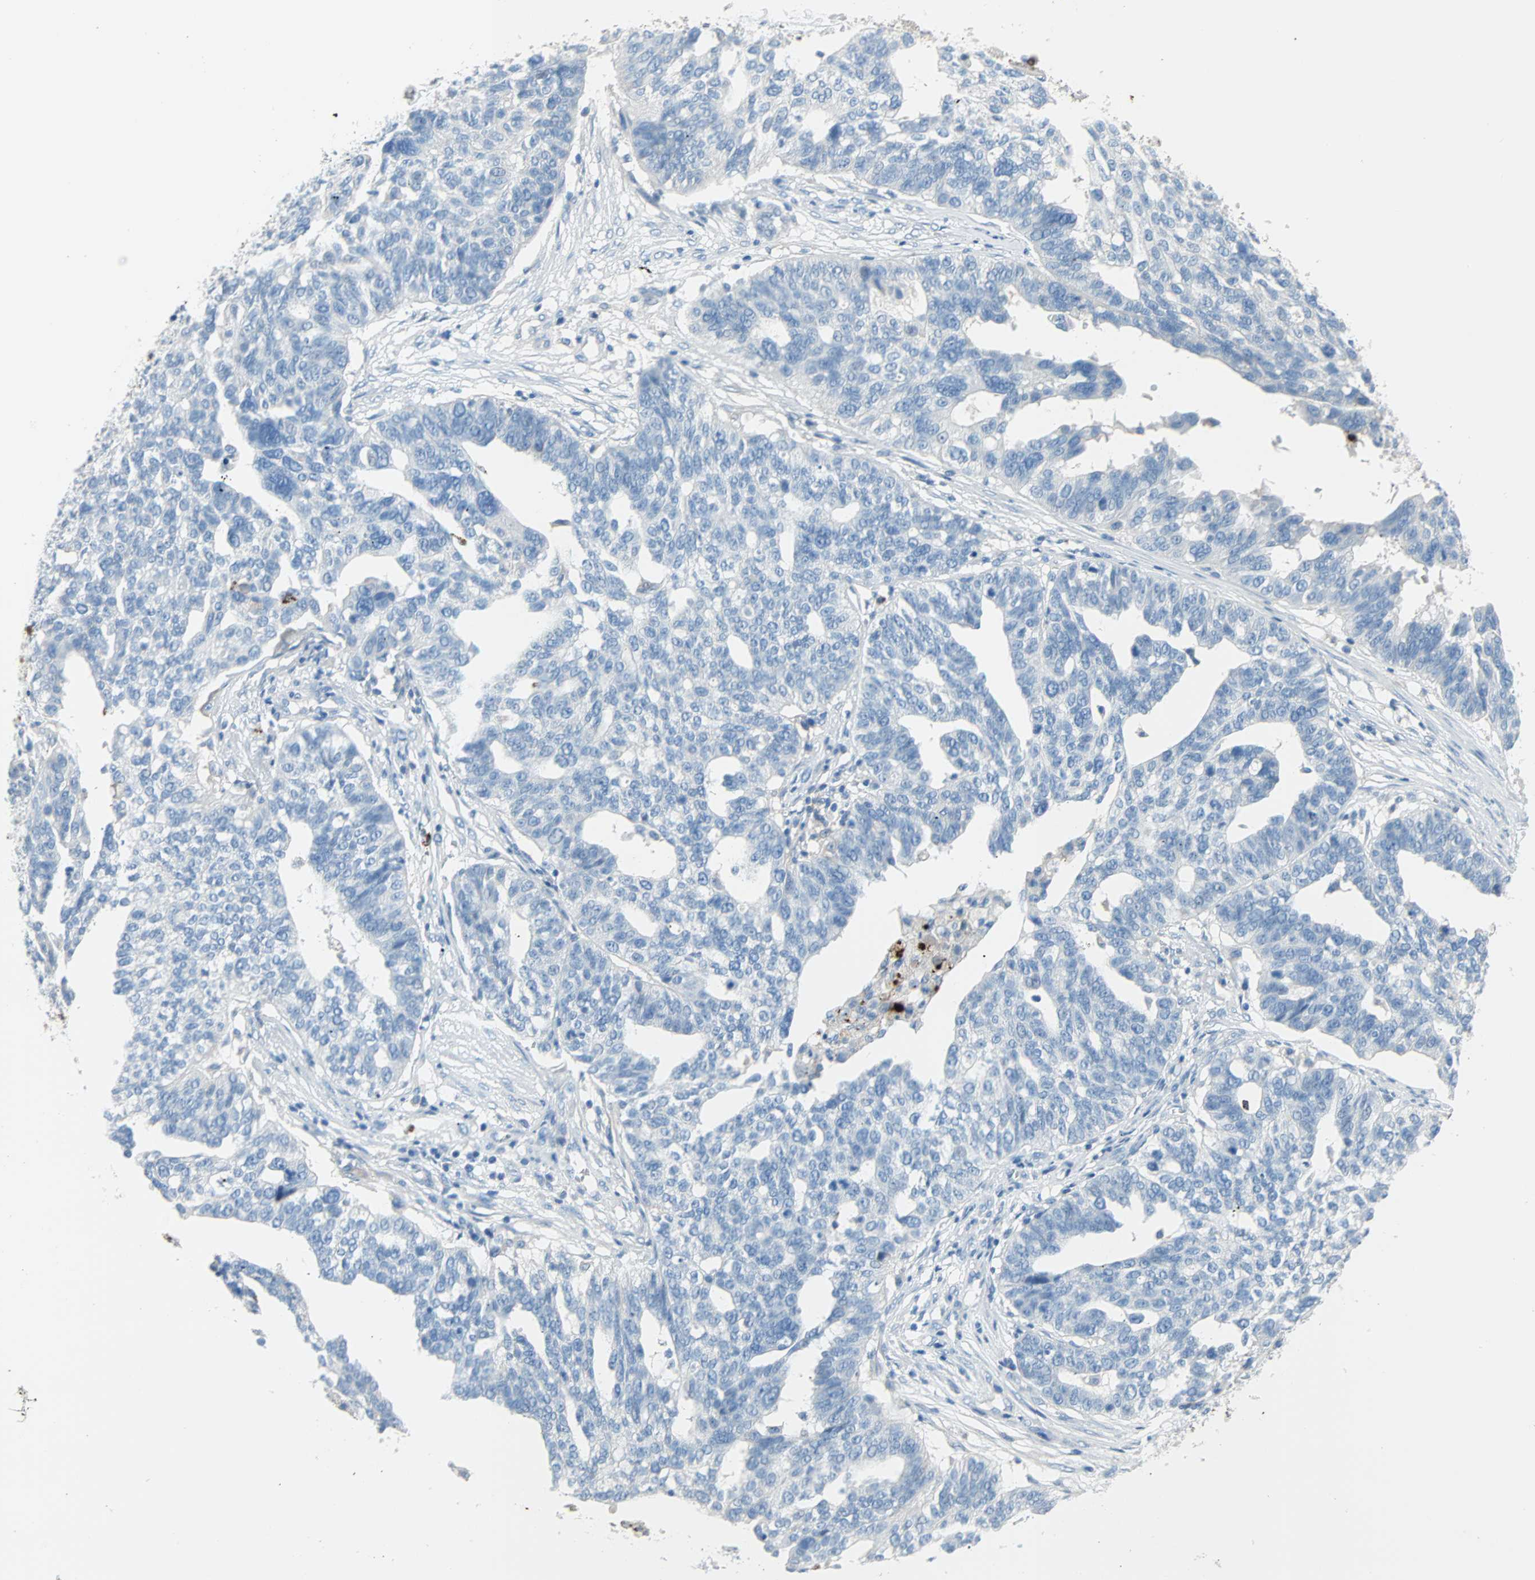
{"staining": {"intensity": "negative", "quantity": "none", "location": "none"}, "tissue": "ovarian cancer", "cell_type": "Tumor cells", "image_type": "cancer", "snomed": [{"axis": "morphology", "description": "Cystadenocarcinoma, serous, NOS"}, {"axis": "topography", "description": "Ovary"}], "caption": "A histopathology image of serous cystadenocarcinoma (ovarian) stained for a protein reveals no brown staining in tumor cells.", "gene": "CLEC4A", "patient": {"sex": "female", "age": 59}}